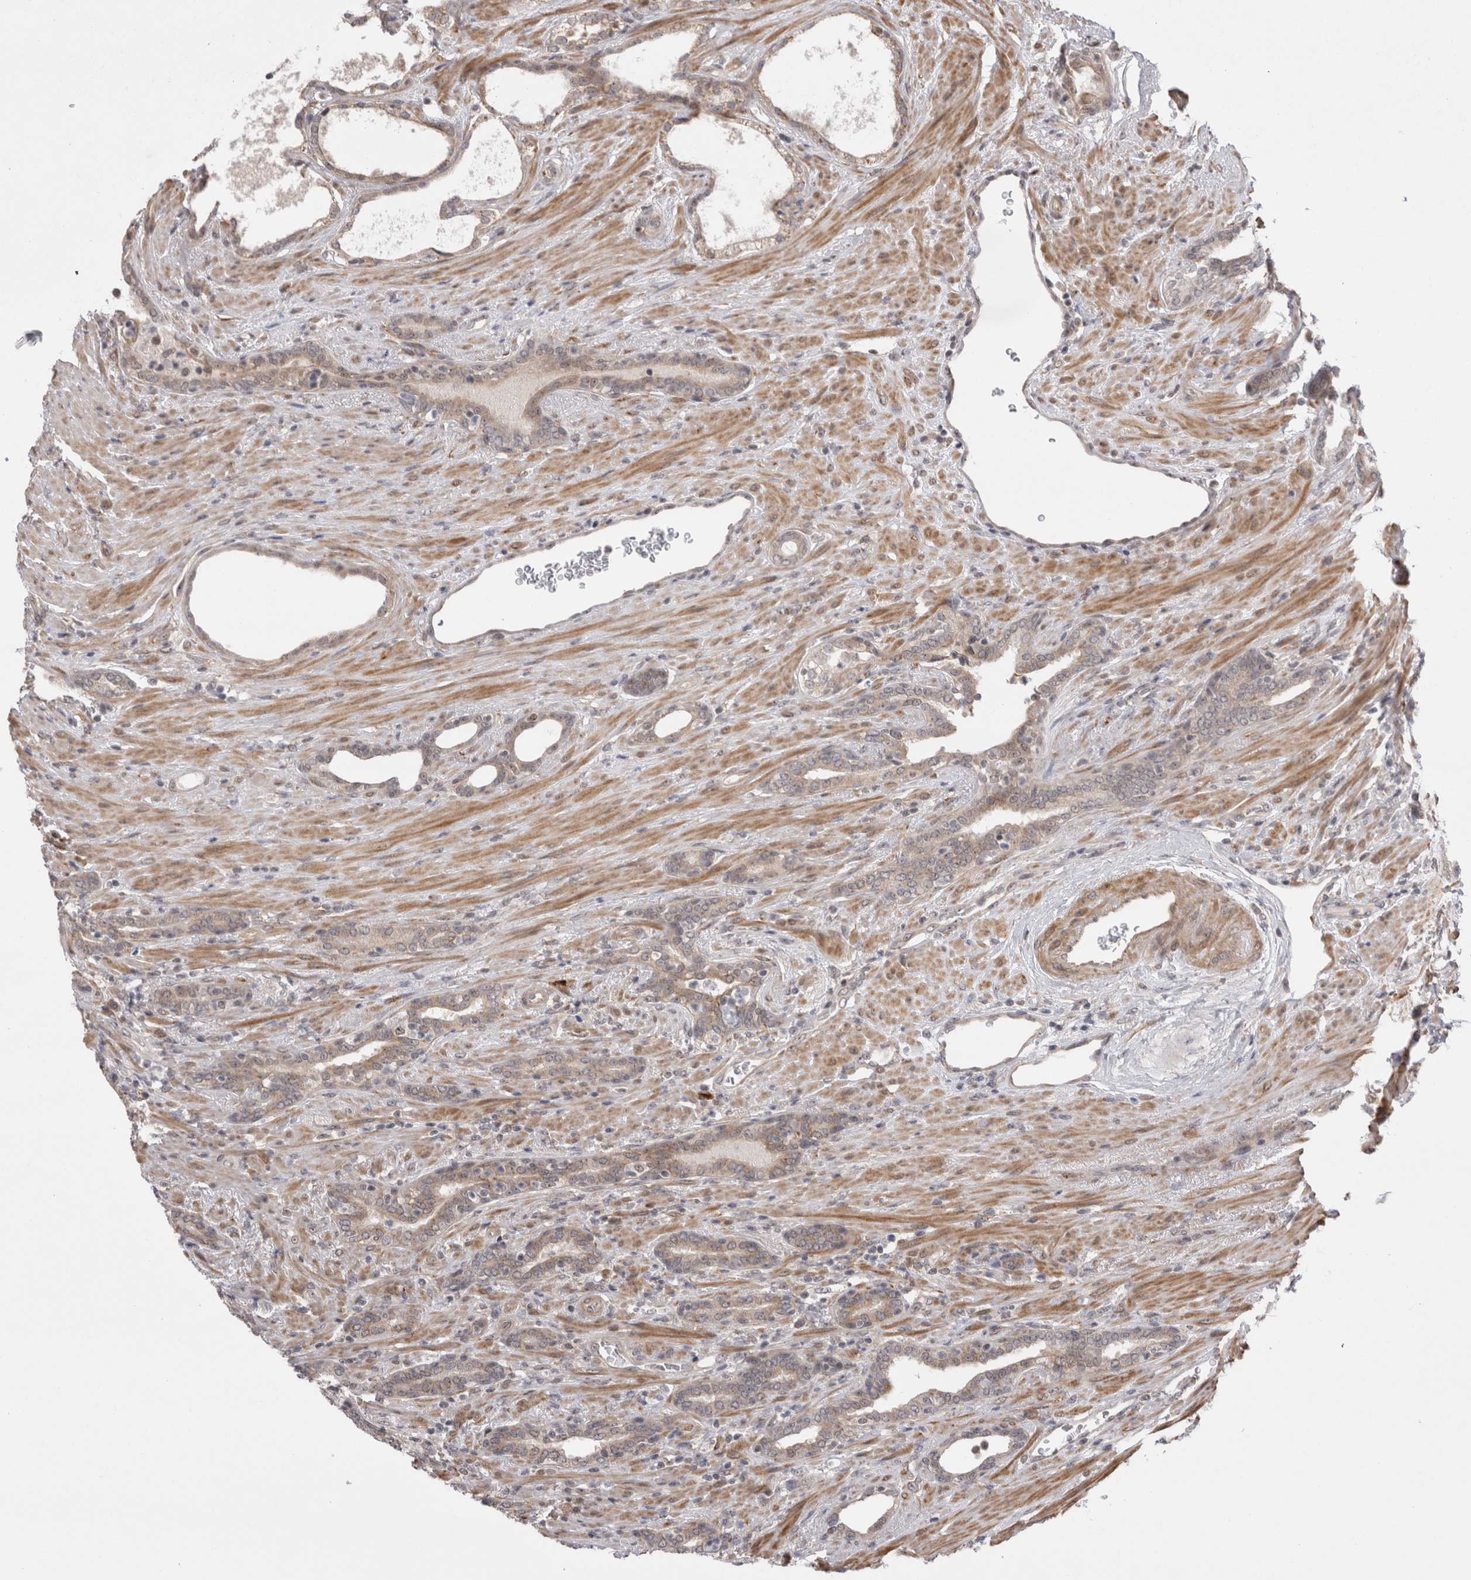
{"staining": {"intensity": "weak", "quantity": ">75%", "location": "cytoplasmic/membranous"}, "tissue": "prostate cancer", "cell_type": "Tumor cells", "image_type": "cancer", "snomed": [{"axis": "morphology", "description": "Adenocarcinoma, High grade"}, {"axis": "topography", "description": "Prostate"}], "caption": "Prostate cancer (high-grade adenocarcinoma) stained with a protein marker shows weak staining in tumor cells.", "gene": "EXOSC4", "patient": {"sex": "male", "age": 71}}